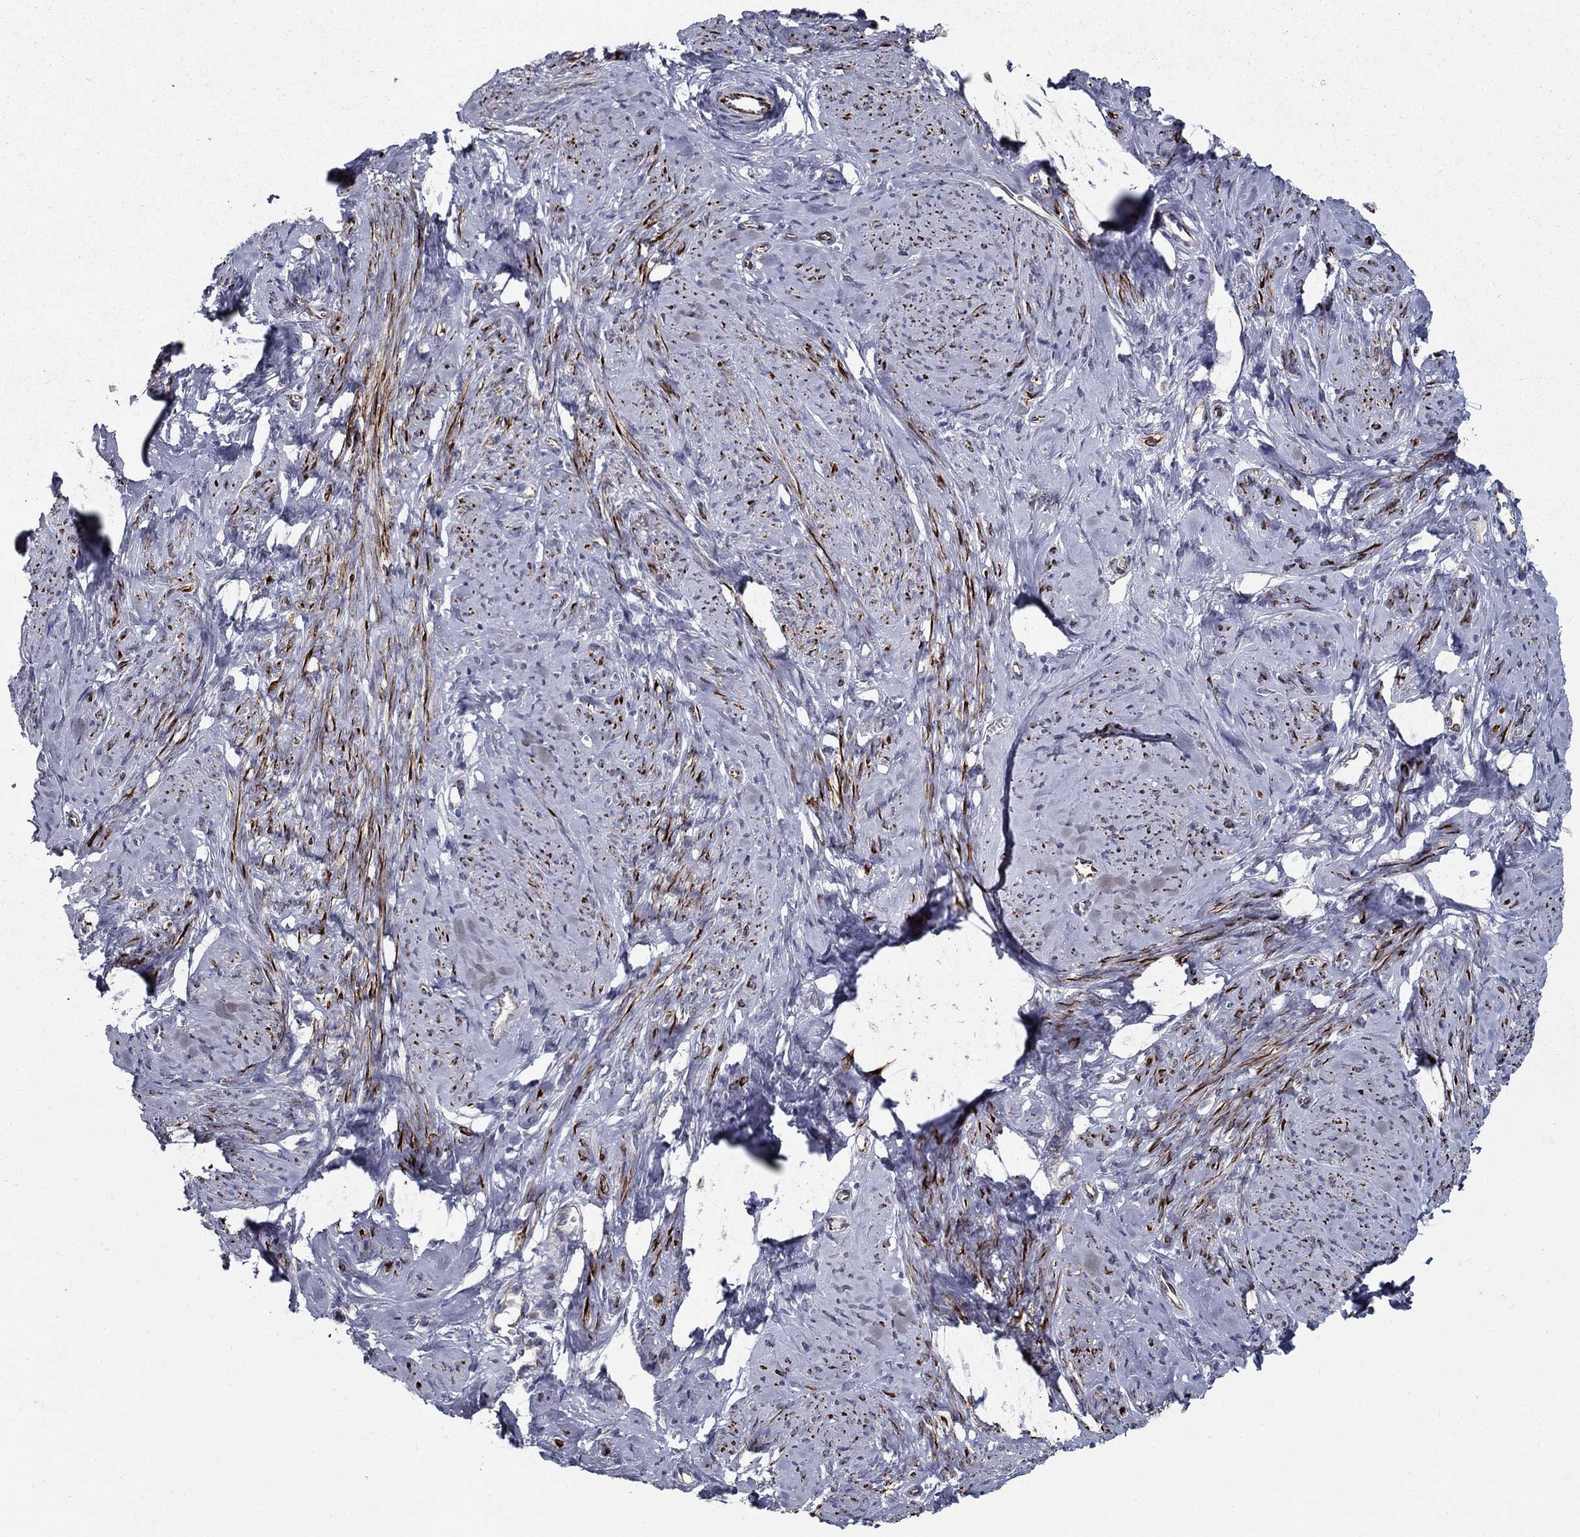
{"staining": {"intensity": "strong", "quantity": ">75%", "location": "cytoplasmic/membranous"}, "tissue": "smooth muscle", "cell_type": "Smooth muscle cells", "image_type": "normal", "snomed": [{"axis": "morphology", "description": "Normal tissue, NOS"}, {"axis": "topography", "description": "Smooth muscle"}], "caption": "Immunohistochemistry of benign smooth muscle reveals high levels of strong cytoplasmic/membranous staining in about >75% of smooth muscle cells.", "gene": "LACTB2", "patient": {"sex": "female", "age": 48}}